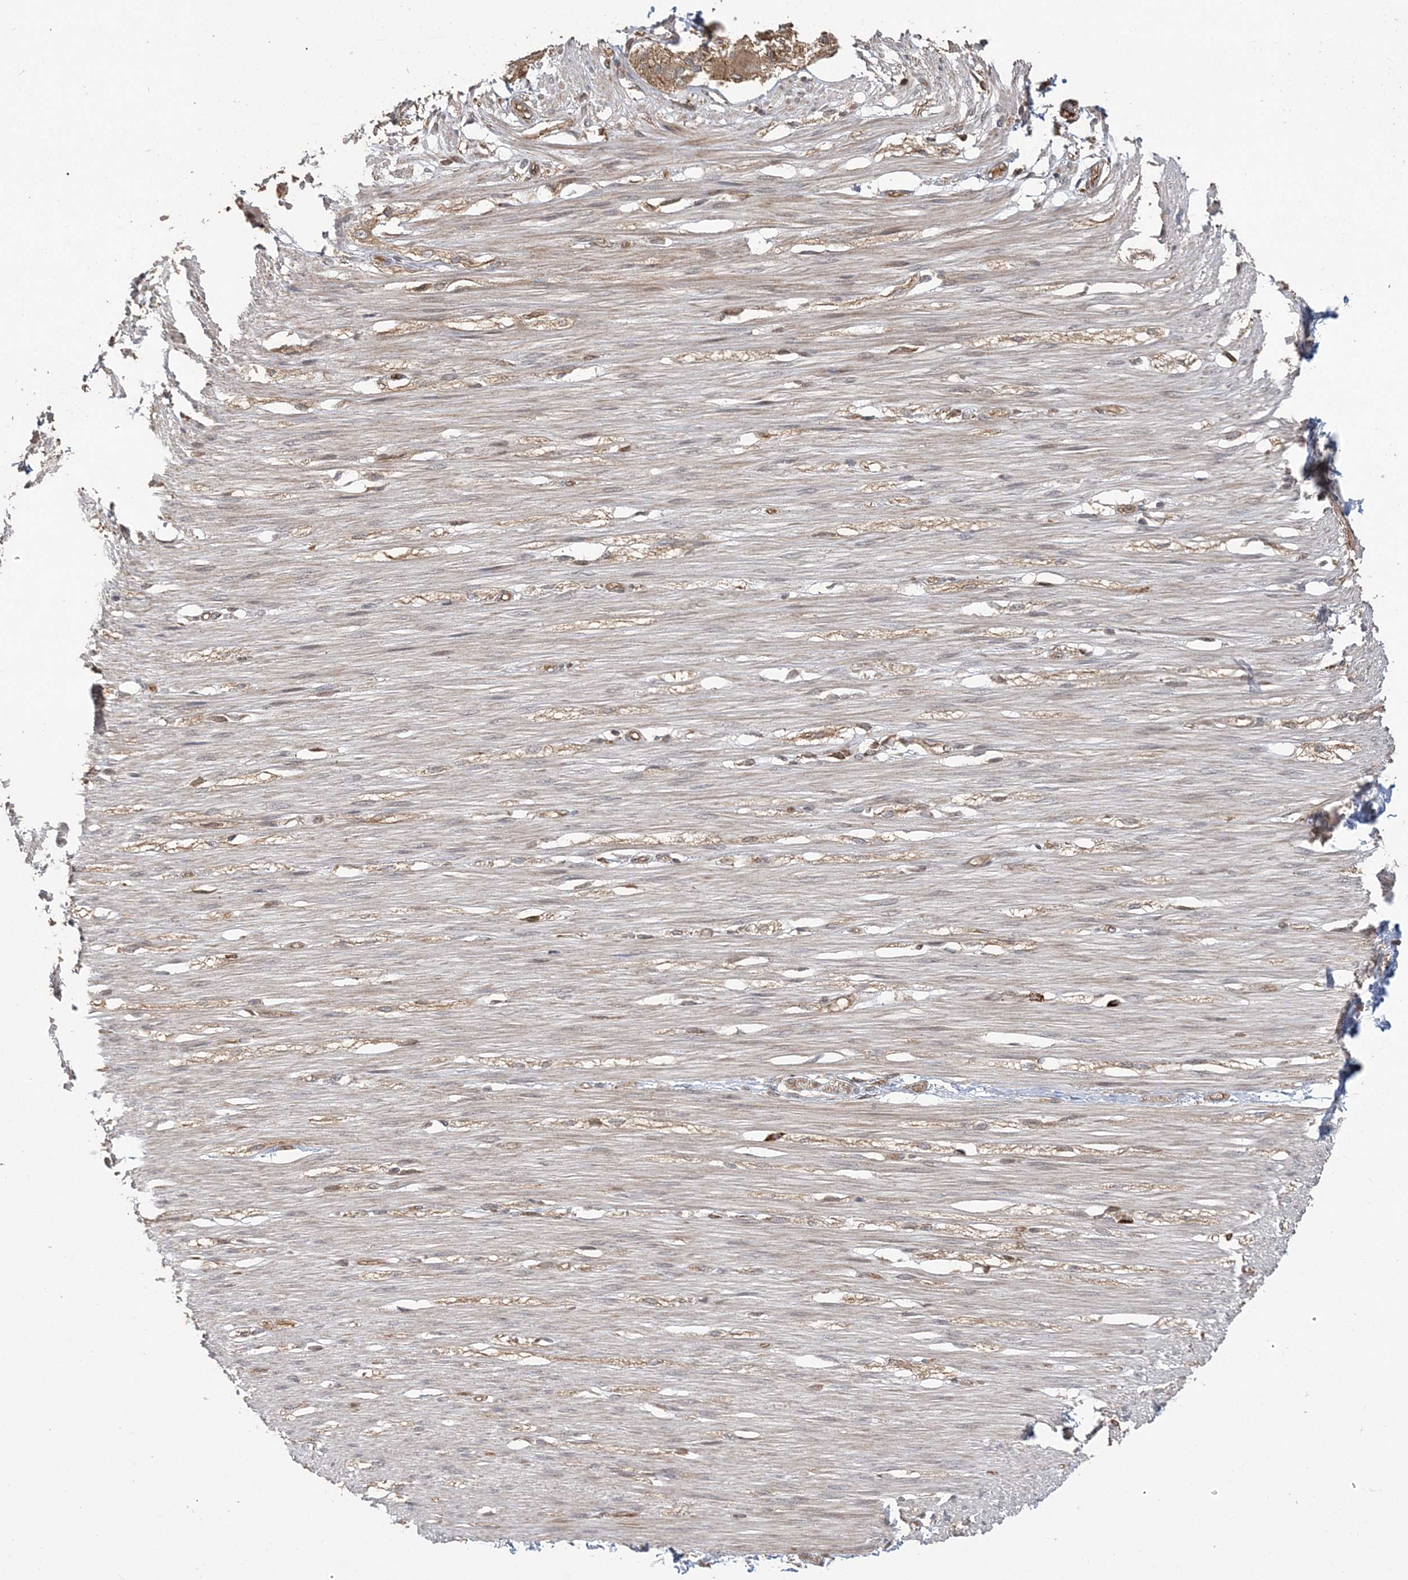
{"staining": {"intensity": "weak", "quantity": ">75%", "location": "cytoplasmic/membranous"}, "tissue": "smooth muscle", "cell_type": "Smooth muscle cells", "image_type": "normal", "snomed": [{"axis": "morphology", "description": "Normal tissue, NOS"}, {"axis": "morphology", "description": "Adenocarcinoma, NOS"}, {"axis": "topography", "description": "Colon"}, {"axis": "topography", "description": "Peripheral nerve tissue"}], "caption": "DAB immunohistochemical staining of unremarkable human smooth muscle shows weak cytoplasmic/membranous protein staining in approximately >75% of smooth muscle cells. (IHC, brightfield microscopy, high magnification).", "gene": "HERPUD1", "patient": {"sex": "male", "age": 14}}